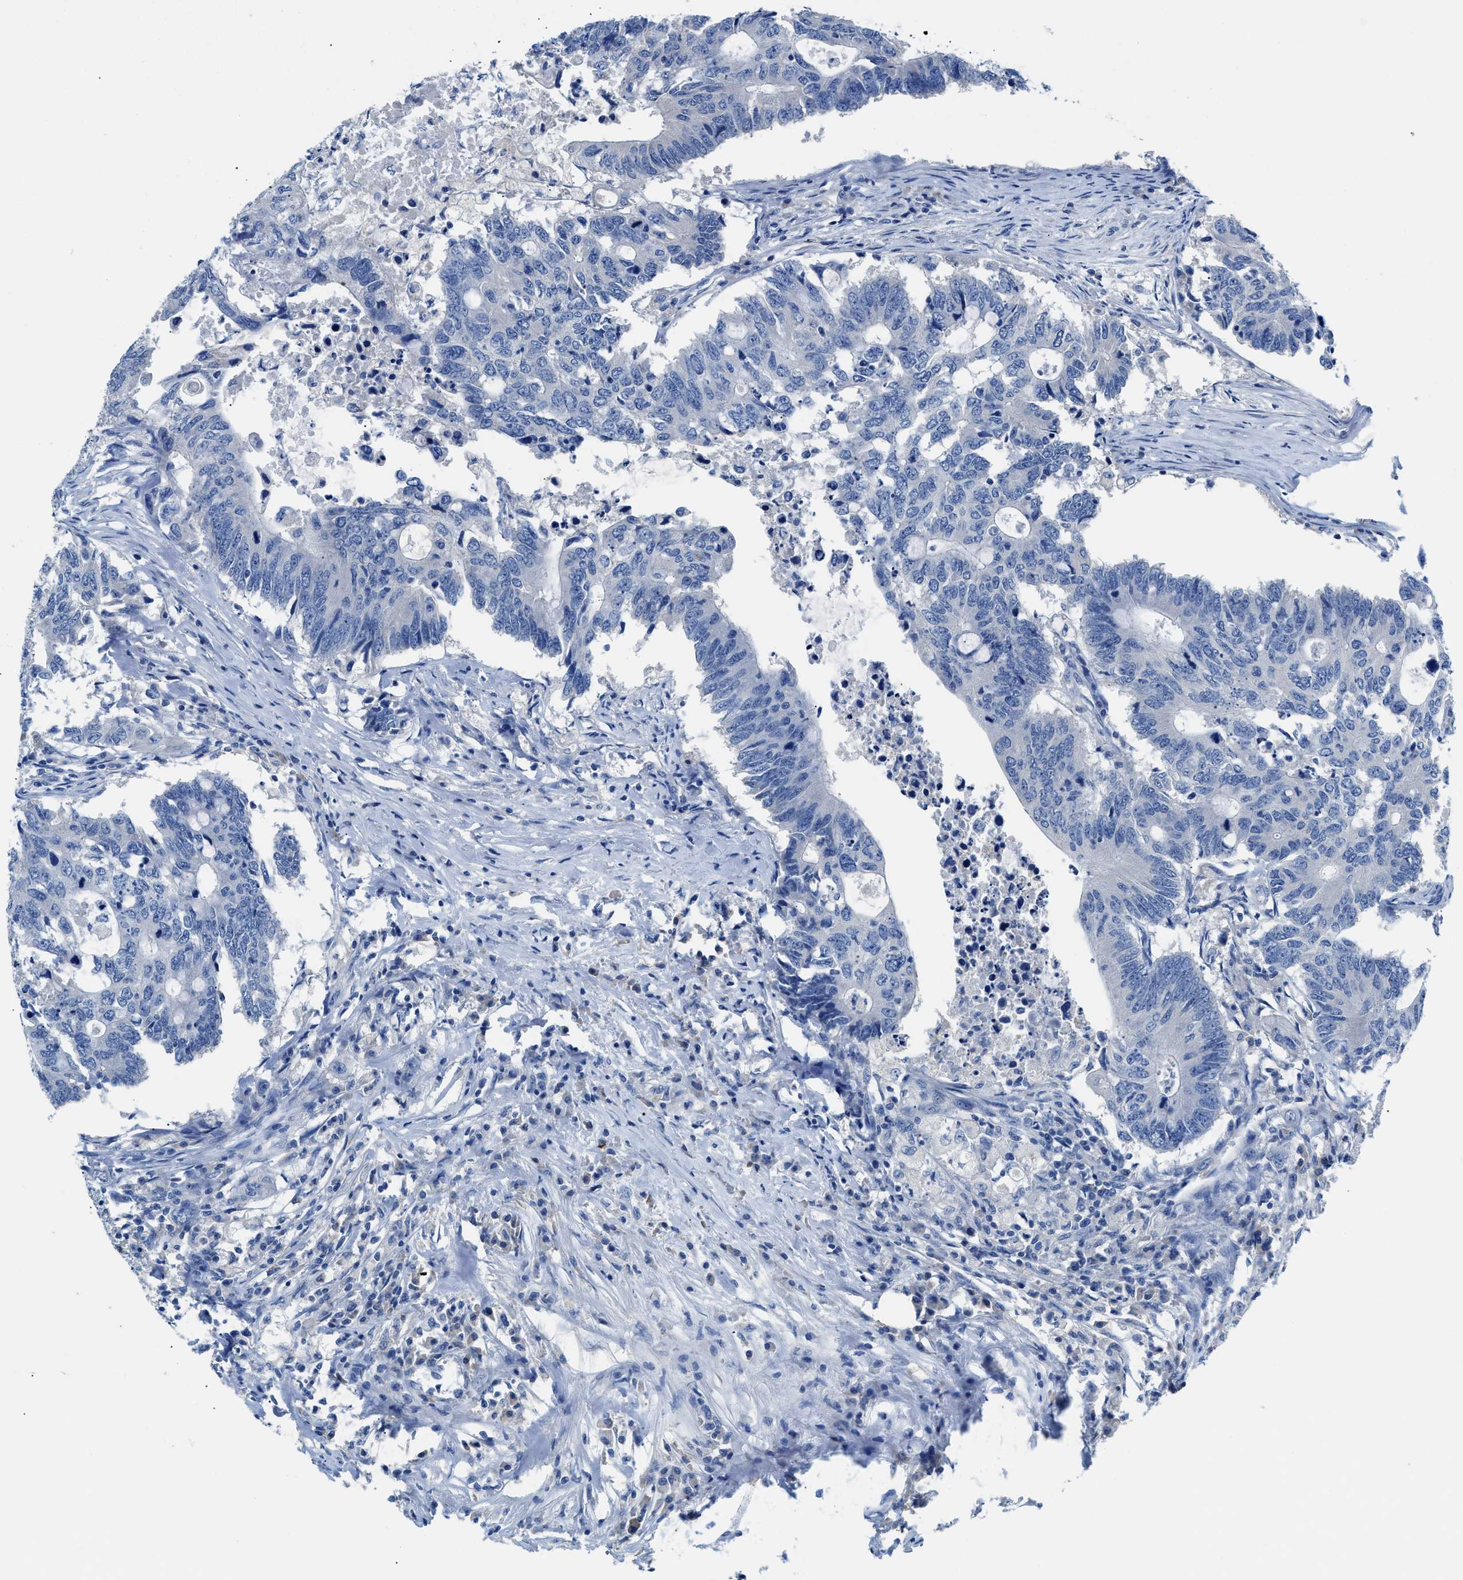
{"staining": {"intensity": "negative", "quantity": "none", "location": "none"}, "tissue": "colorectal cancer", "cell_type": "Tumor cells", "image_type": "cancer", "snomed": [{"axis": "morphology", "description": "Adenocarcinoma, NOS"}, {"axis": "topography", "description": "Colon"}], "caption": "A micrograph of human adenocarcinoma (colorectal) is negative for staining in tumor cells.", "gene": "SLC10A6", "patient": {"sex": "male", "age": 71}}